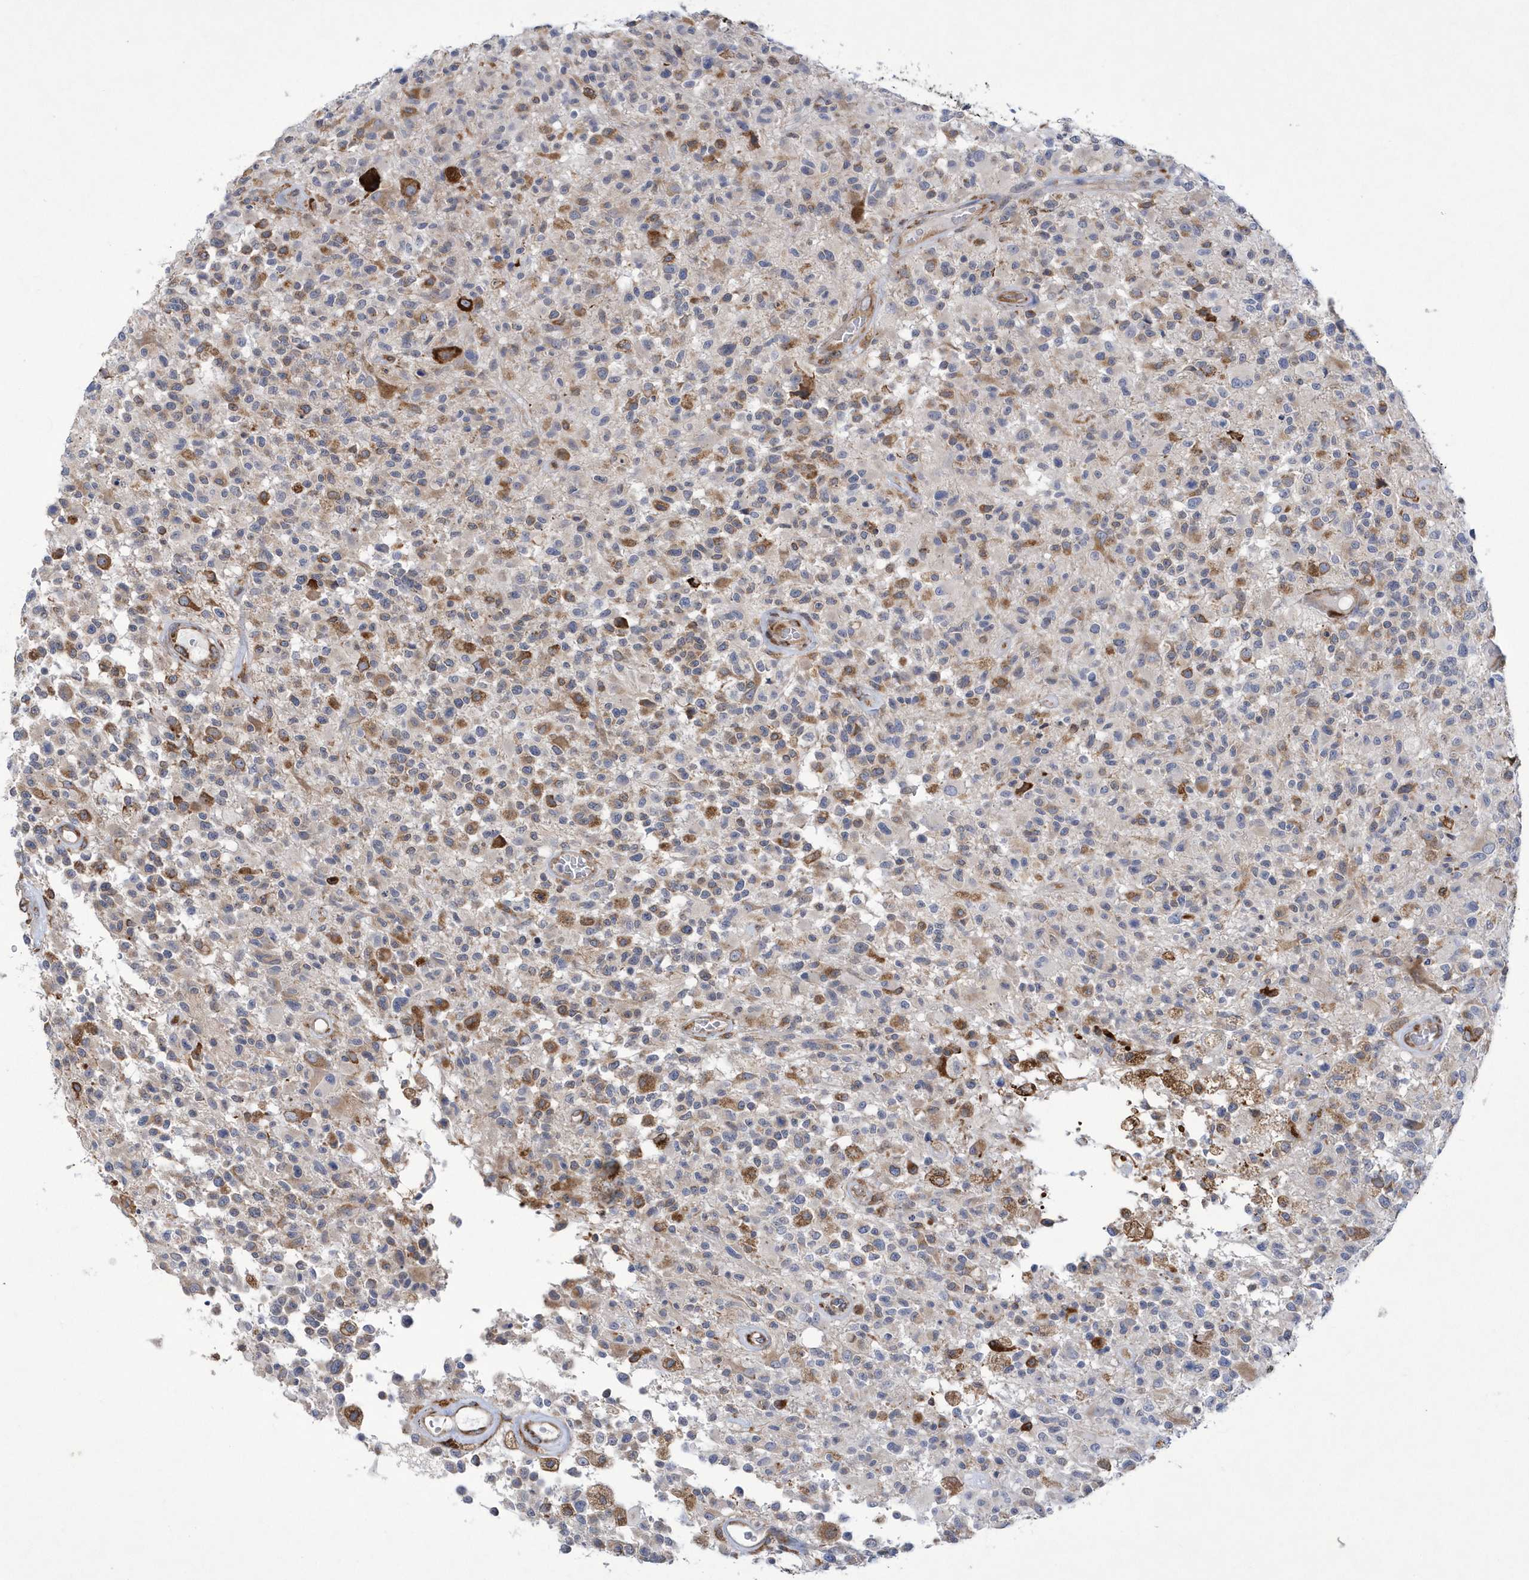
{"staining": {"intensity": "negative", "quantity": "none", "location": "none"}, "tissue": "glioma", "cell_type": "Tumor cells", "image_type": "cancer", "snomed": [{"axis": "morphology", "description": "Glioma, malignant, High grade"}, {"axis": "morphology", "description": "Glioblastoma, NOS"}, {"axis": "topography", "description": "Brain"}], "caption": "Immunohistochemistry image of neoplastic tissue: human glioma stained with DAB shows no significant protein positivity in tumor cells. Nuclei are stained in blue.", "gene": "MED31", "patient": {"sex": "male", "age": 60}}